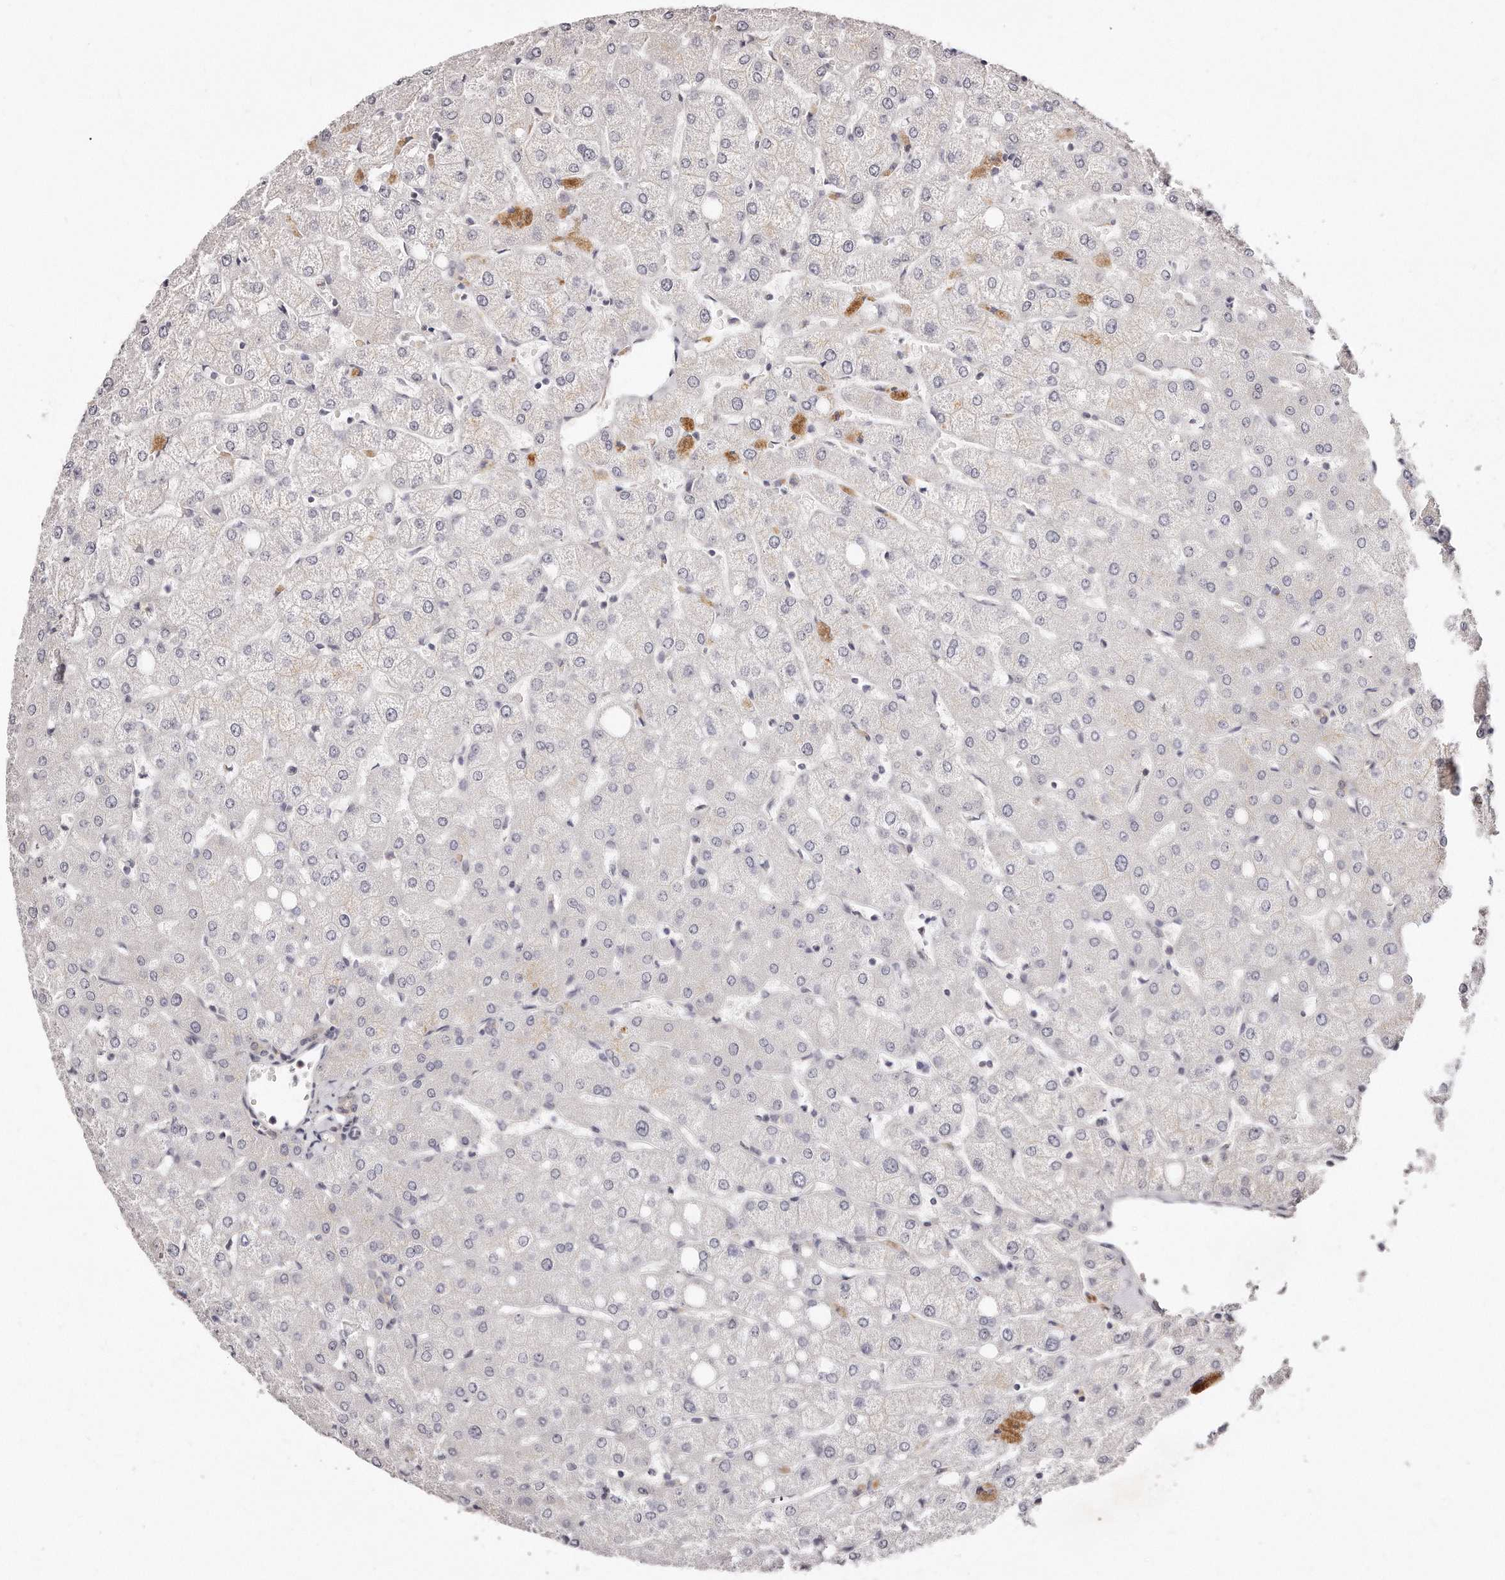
{"staining": {"intensity": "negative", "quantity": "none", "location": "none"}, "tissue": "liver", "cell_type": "Cholangiocytes", "image_type": "normal", "snomed": [{"axis": "morphology", "description": "Normal tissue, NOS"}, {"axis": "topography", "description": "Liver"}], "caption": "IHC histopathology image of unremarkable liver: human liver stained with DAB (3,3'-diaminobenzidine) reveals no significant protein staining in cholangiocytes.", "gene": "CASZ1", "patient": {"sex": "female", "age": 54}}